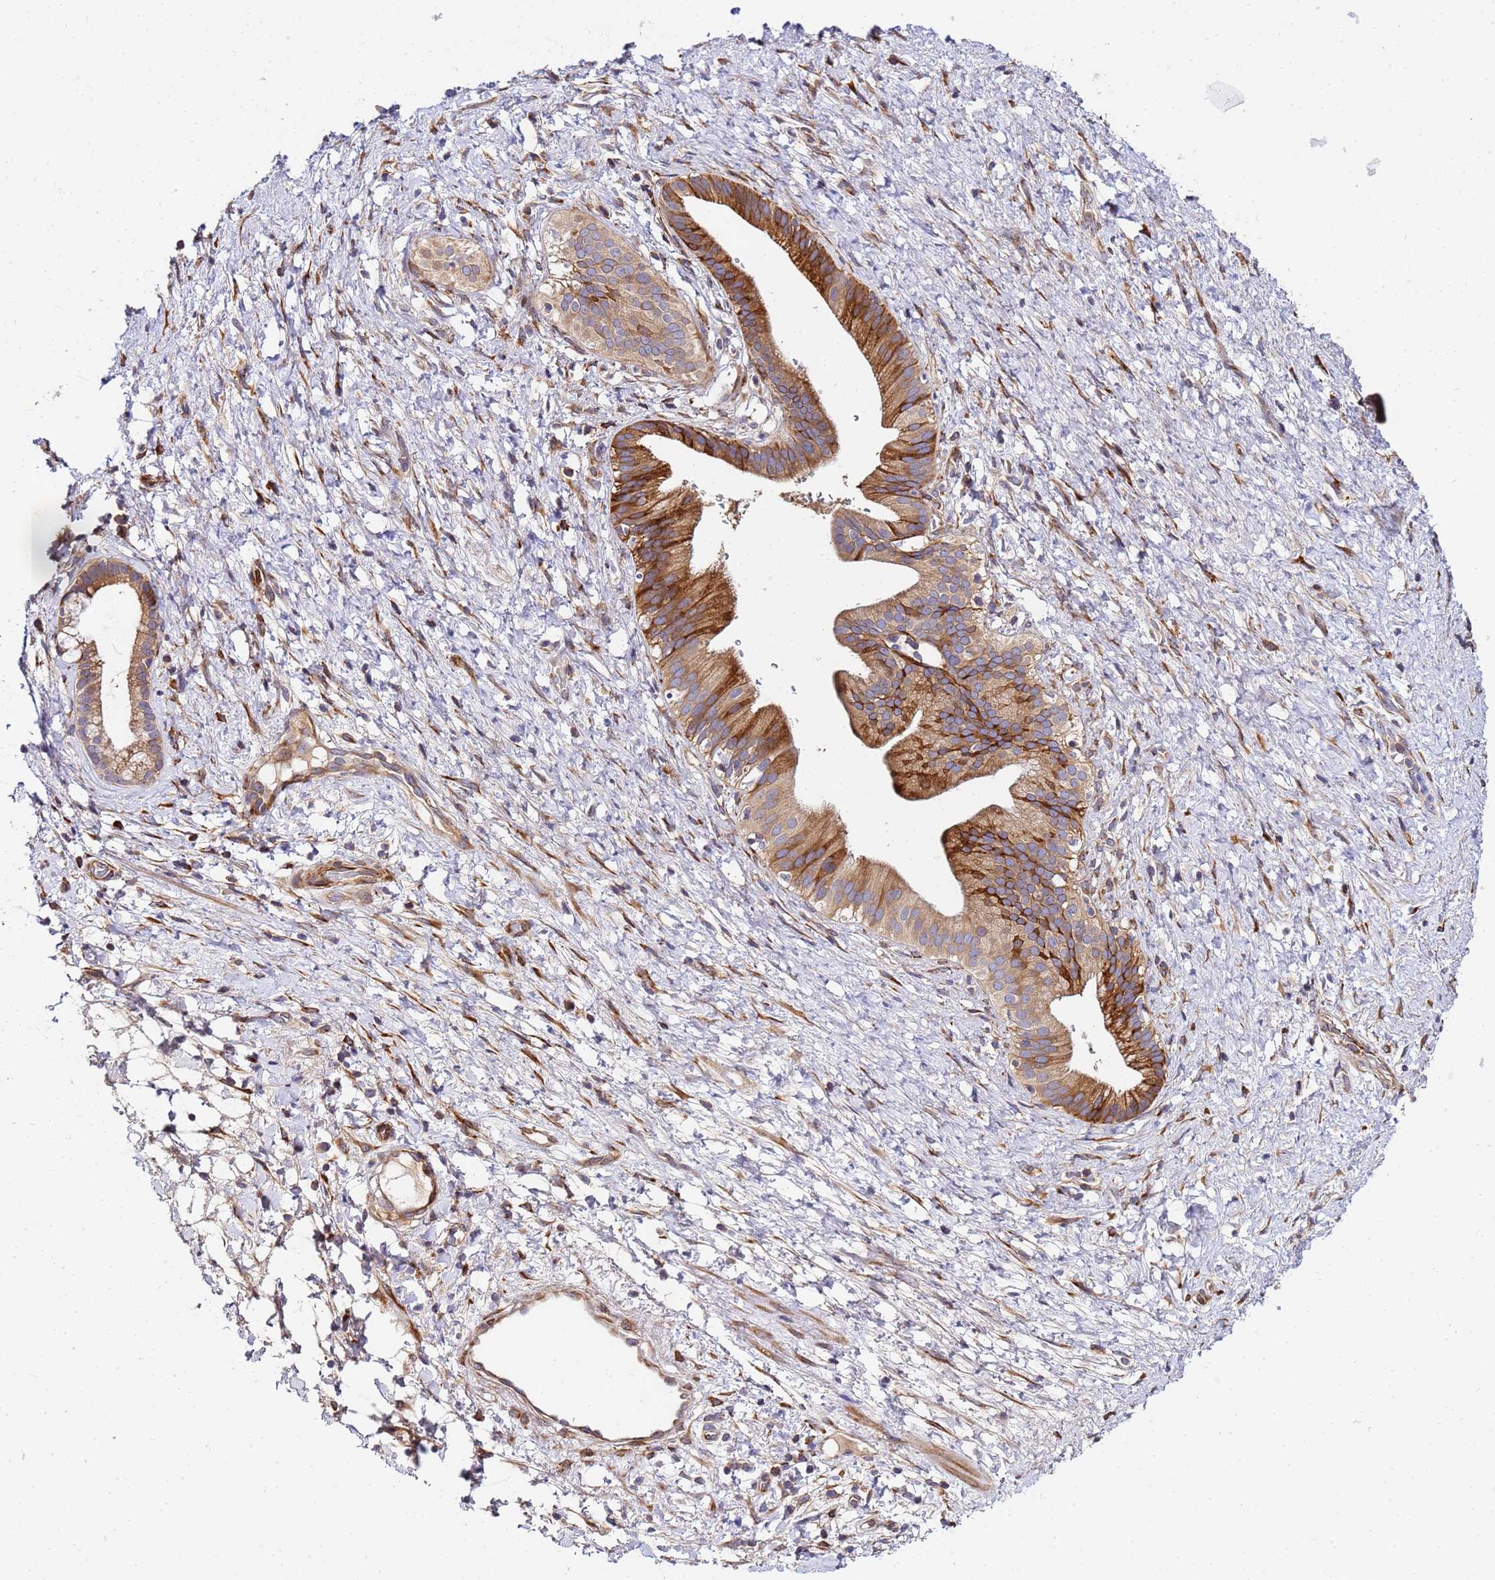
{"staining": {"intensity": "strong", "quantity": ">75%", "location": "cytoplasmic/membranous"}, "tissue": "pancreatic cancer", "cell_type": "Tumor cells", "image_type": "cancer", "snomed": [{"axis": "morphology", "description": "Adenocarcinoma, NOS"}, {"axis": "topography", "description": "Pancreas"}], "caption": "The image reveals immunohistochemical staining of adenocarcinoma (pancreatic). There is strong cytoplasmic/membranous staining is appreciated in approximately >75% of tumor cells.", "gene": "POM121", "patient": {"sex": "male", "age": 68}}